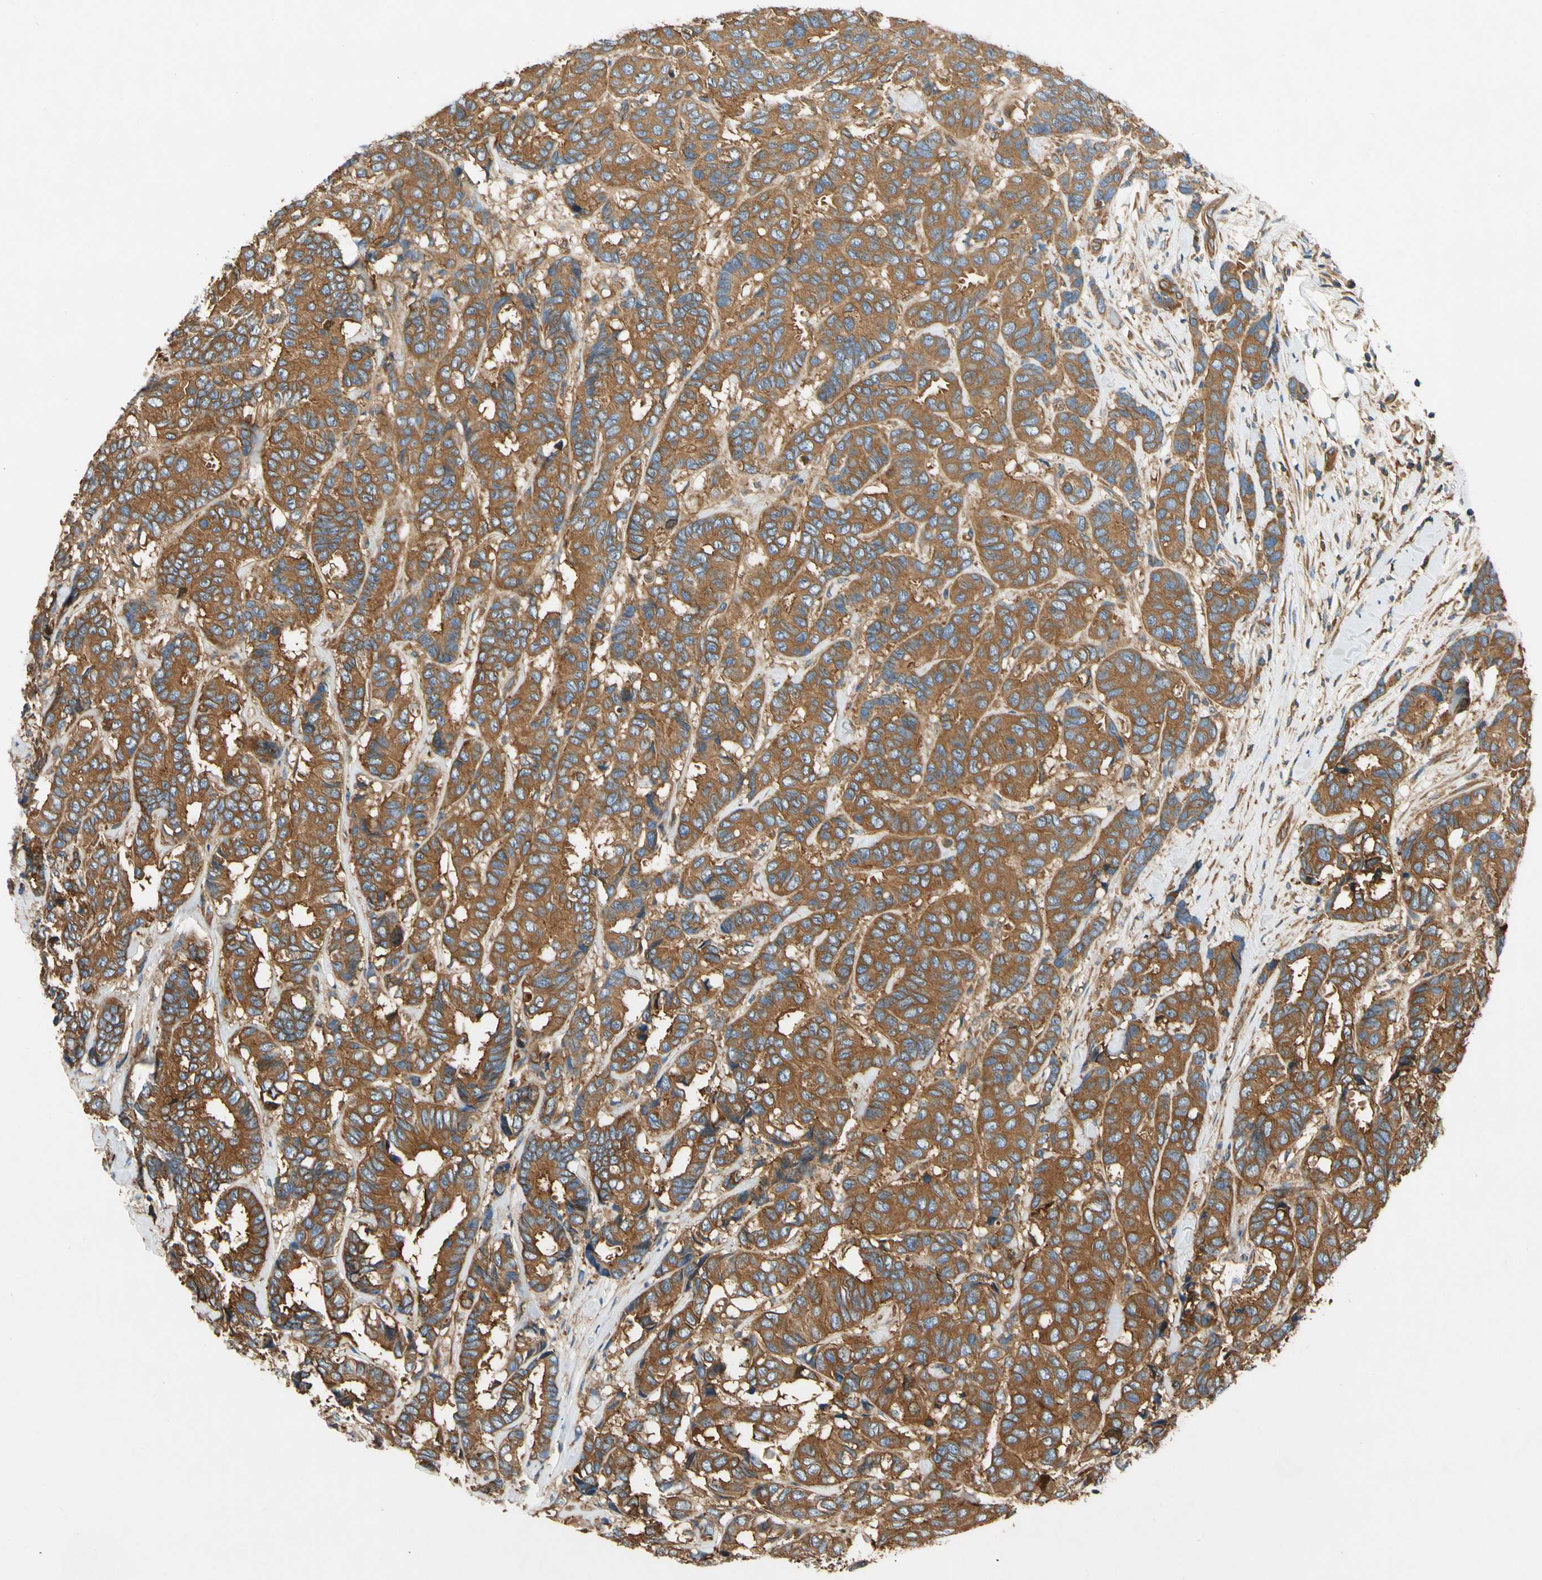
{"staining": {"intensity": "strong", "quantity": ">75%", "location": "cytoplasmic/membranous"}, "tissue": "breast cancer", "cell_type": "Tumor cells", "image_type": "cancer", "snomed": [{"axis": "morphology", "description": "Duct carcinoma"}, {"axis": "topography", "description": "Breast"}], "caption": "Strong cytoplasmic/membranous expression is present in approximately >75% of tumor cells in breast cancer (intraductal carcinoma). Using DAB (3,3'-diaminobenzidine) (brown) and hematoxylin (blue) stains, captured at high magnification using brightfield microscopy.", "gene": "TCP11L1", "patient": {"sex": "female", "age": 87}}